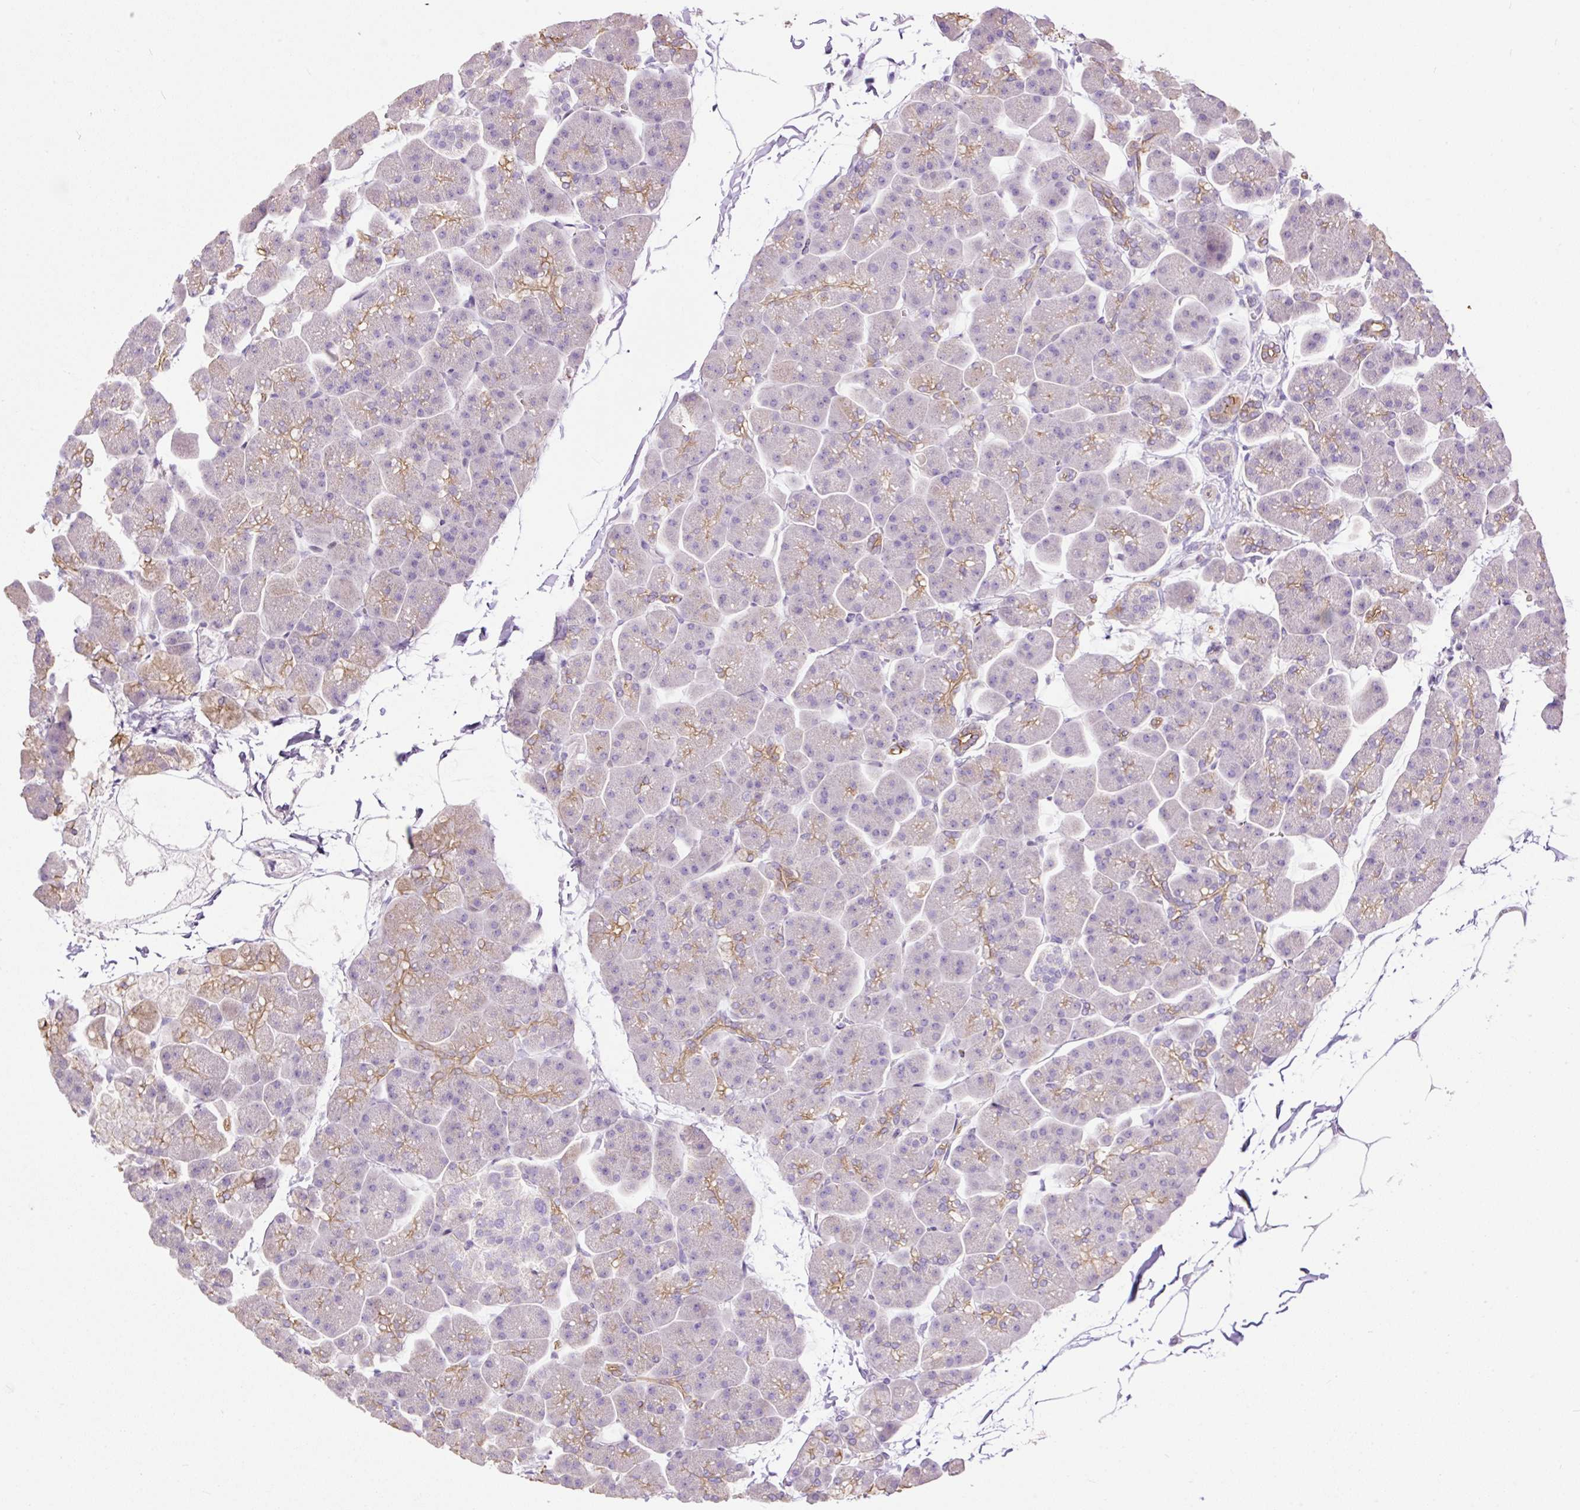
{"staining": {"intensity": "moderate", "quantity": "<25%", "location": "cytoplasmic/membranous"}, "tissue": "pancreas", "cell_type": "Exocrine glandular cells", "image_type": "normal", "snomed": [{"axis": "morphology", "description": "Normal tissue, NOS"}, {"axis": "topography", "description": "Pancreas"}], "caption": "A photomicrograph showing moderate cytoplasmic/membranous positivity in approximately <25% of exocrine glandular cells in normal pancreas, as visualized by brown immunohistochemical staining.", "gene": "MAGEB16", "patient": {"sex": "male", "age": 35}}